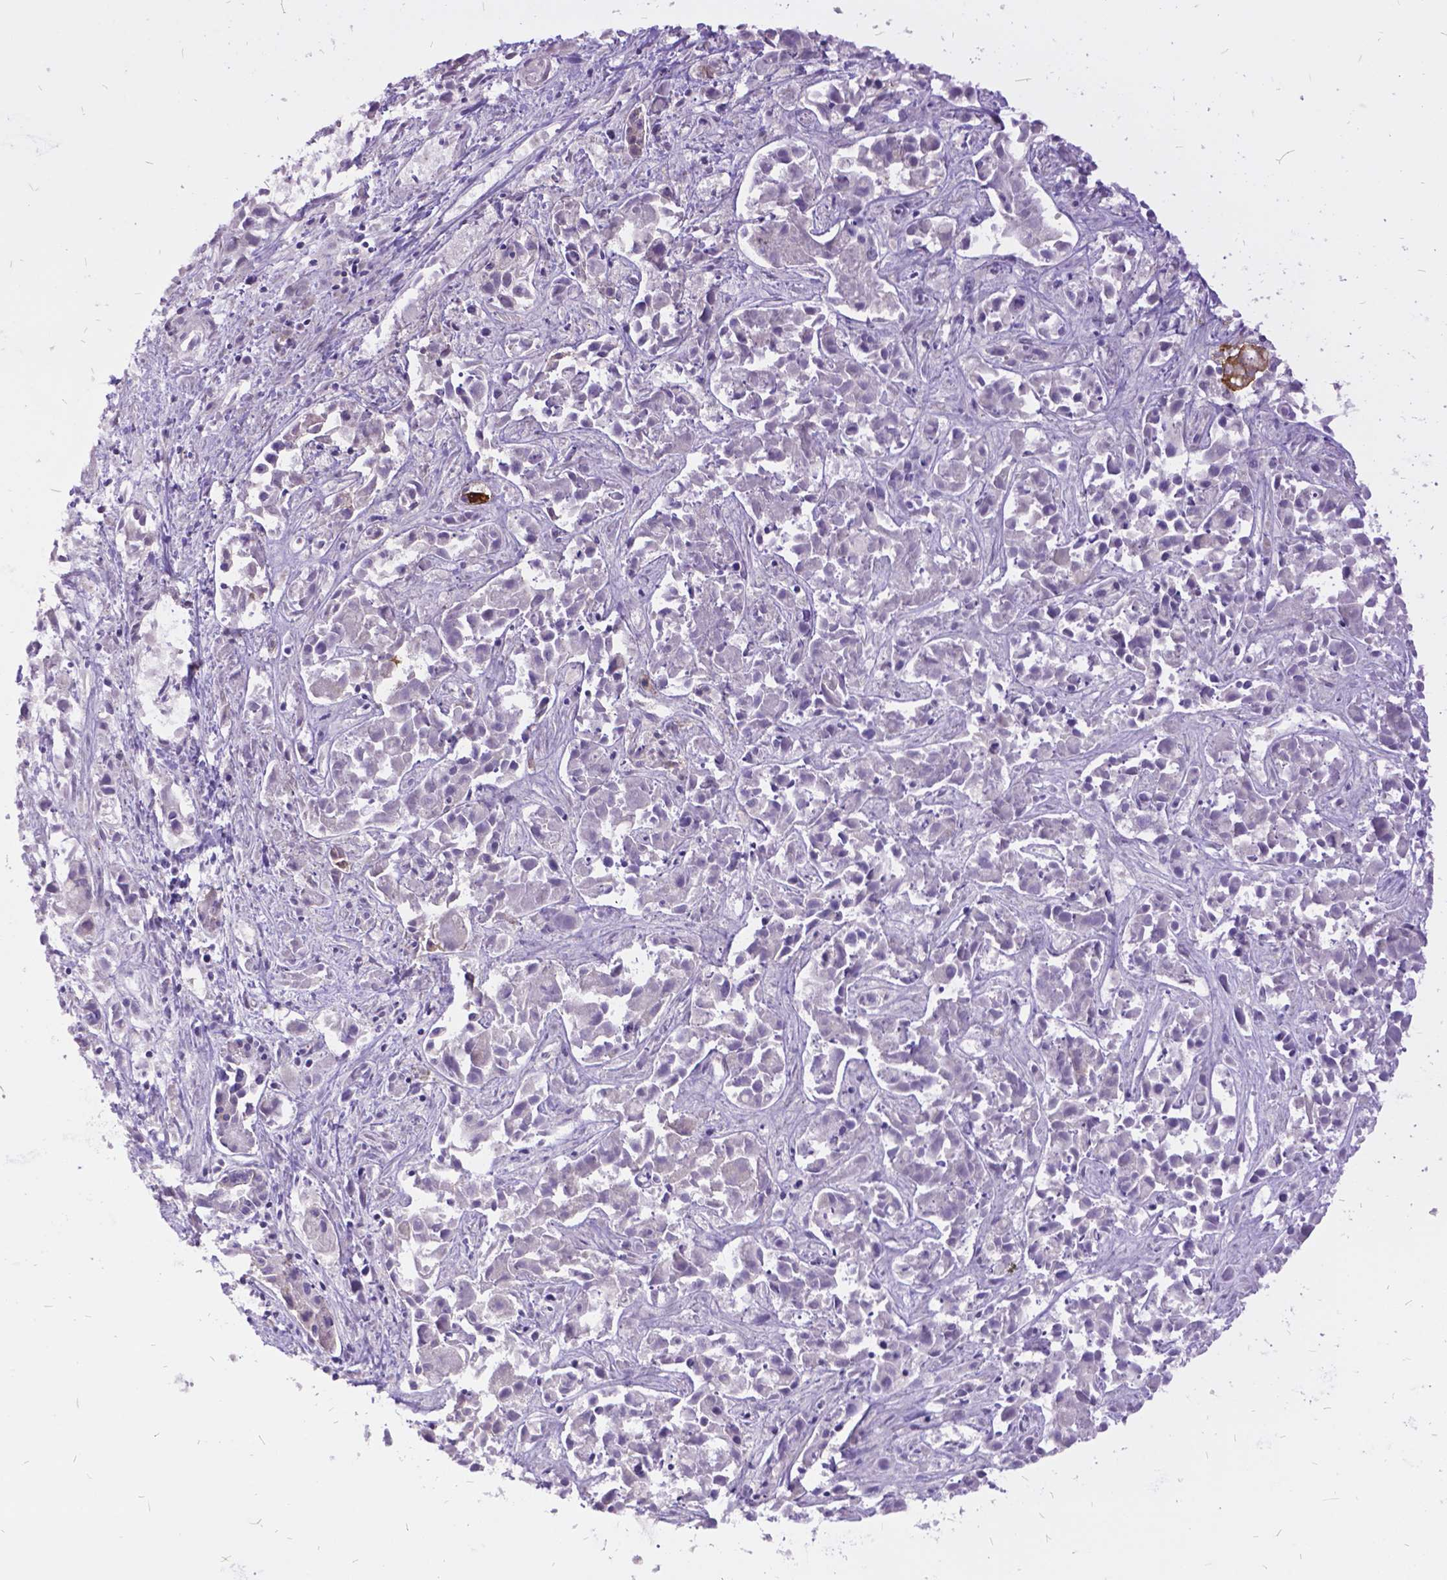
{"staining": {"intensity": "negative", "quantity": "none", "location": "none"}, "tissue": "liver cancer", "cell_type": "Tumor cells", "image_type": "cancer", "snomed": [{"axis": "morphology", "description": "Cholangiocarcinoma"}, {"axis": "topography", "description": "Liver"}], "caption": "Human liver cancer stained for a protein using immunohistochemistry (IHC) demonstrates no expression in tumor cells.", "gene": "ITGB6", "patient": {"sex": "female", "age": 81}}